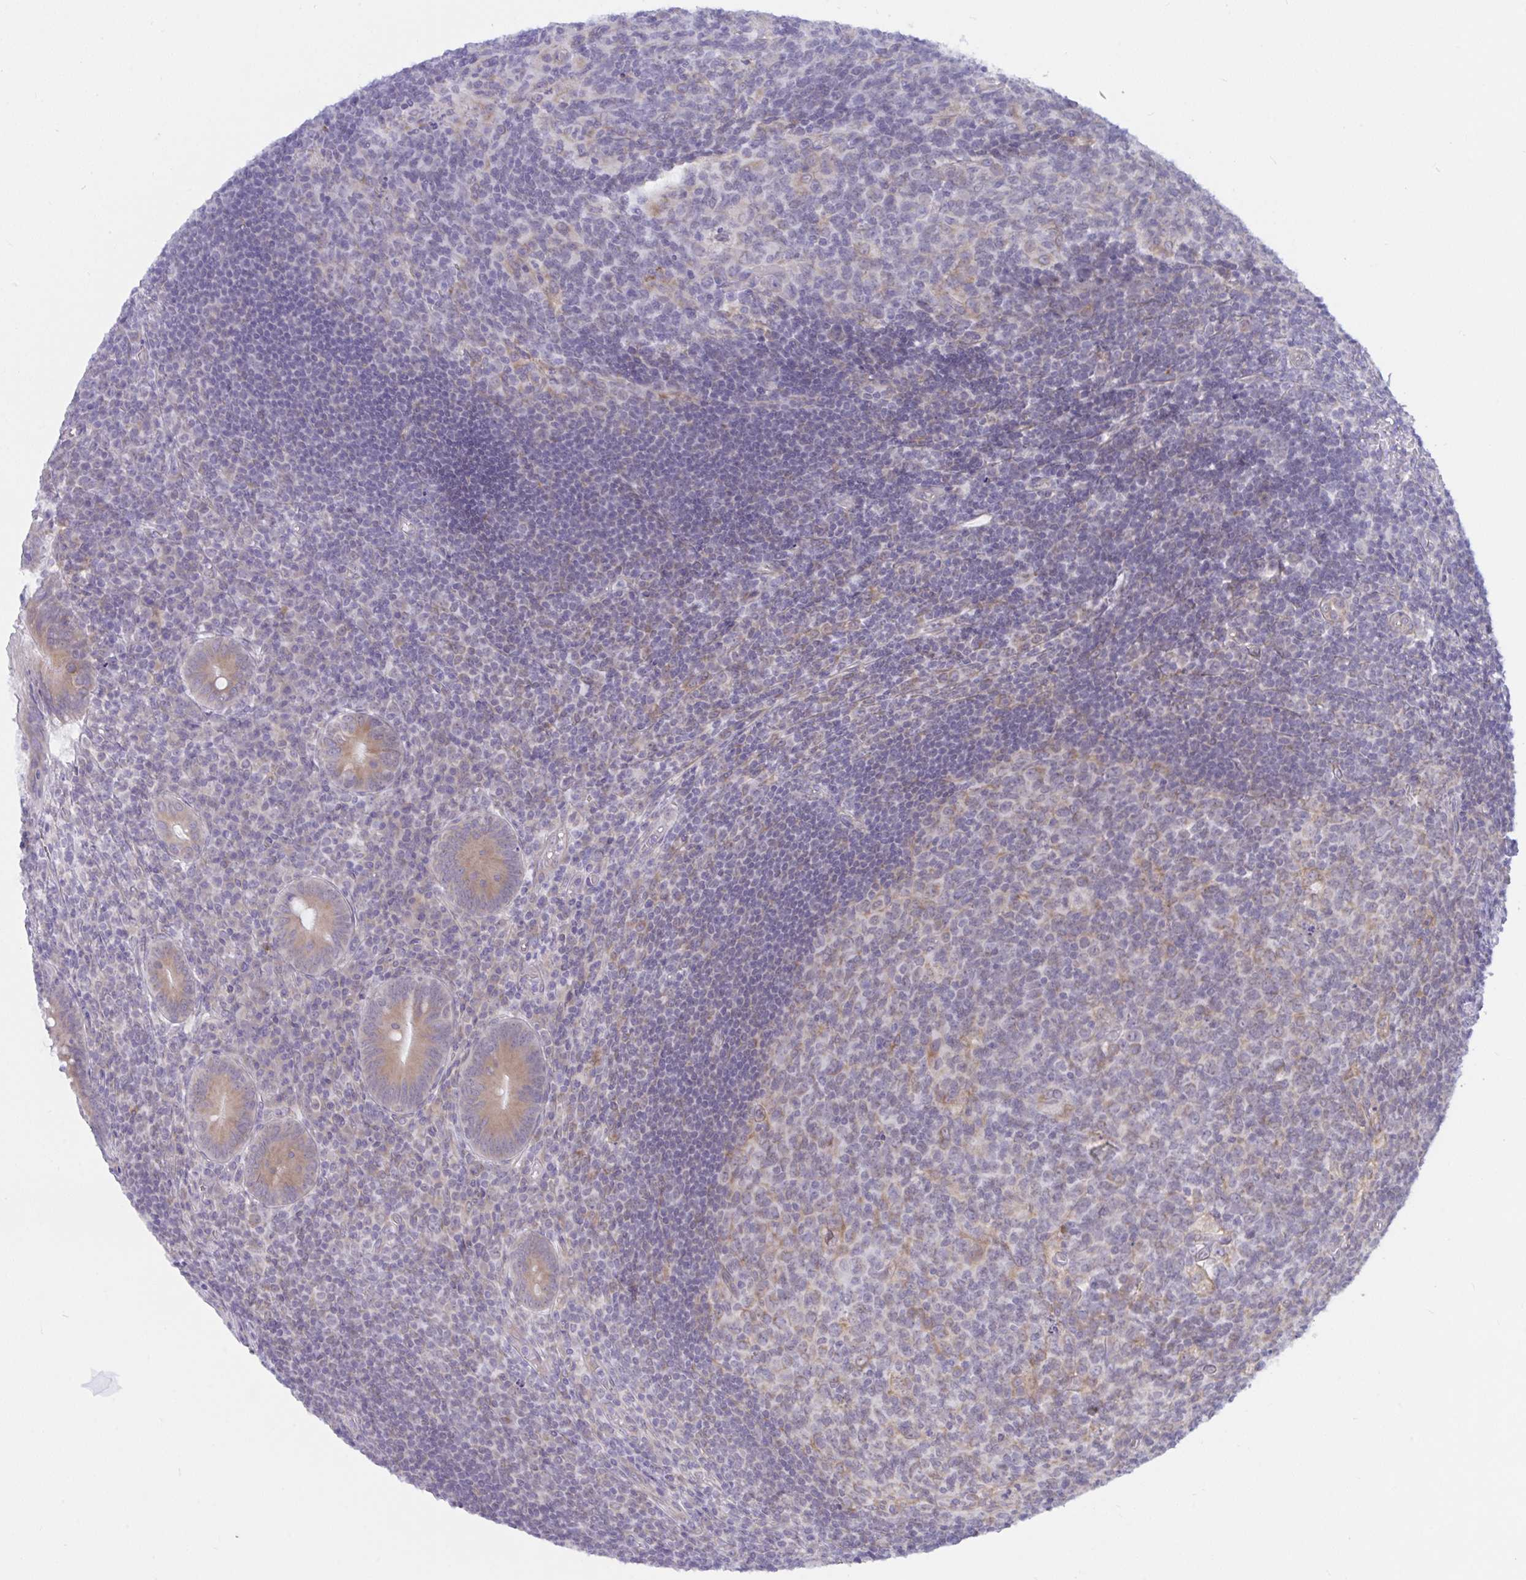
{"staining": {"intensity": "moderate", "quantity": ">75%", "location": "cytoplasmic/membranous"}, "tissue": "appendix", "cell_type": "Glandular cells", "image_type": "normal", "snomed": [{"axis": "morphology", "description": "Normal tissue, NOS"}, {"axis": "topography", "description": "Appendix"}], "caption": "Protein expression analysis of unremarkable appendix shows moderate cytoplasmic/membranous expression in approximately >75% of glandular cells.", "gene": "CAMLG", "patient": {"sex": "male", "age": 18}}